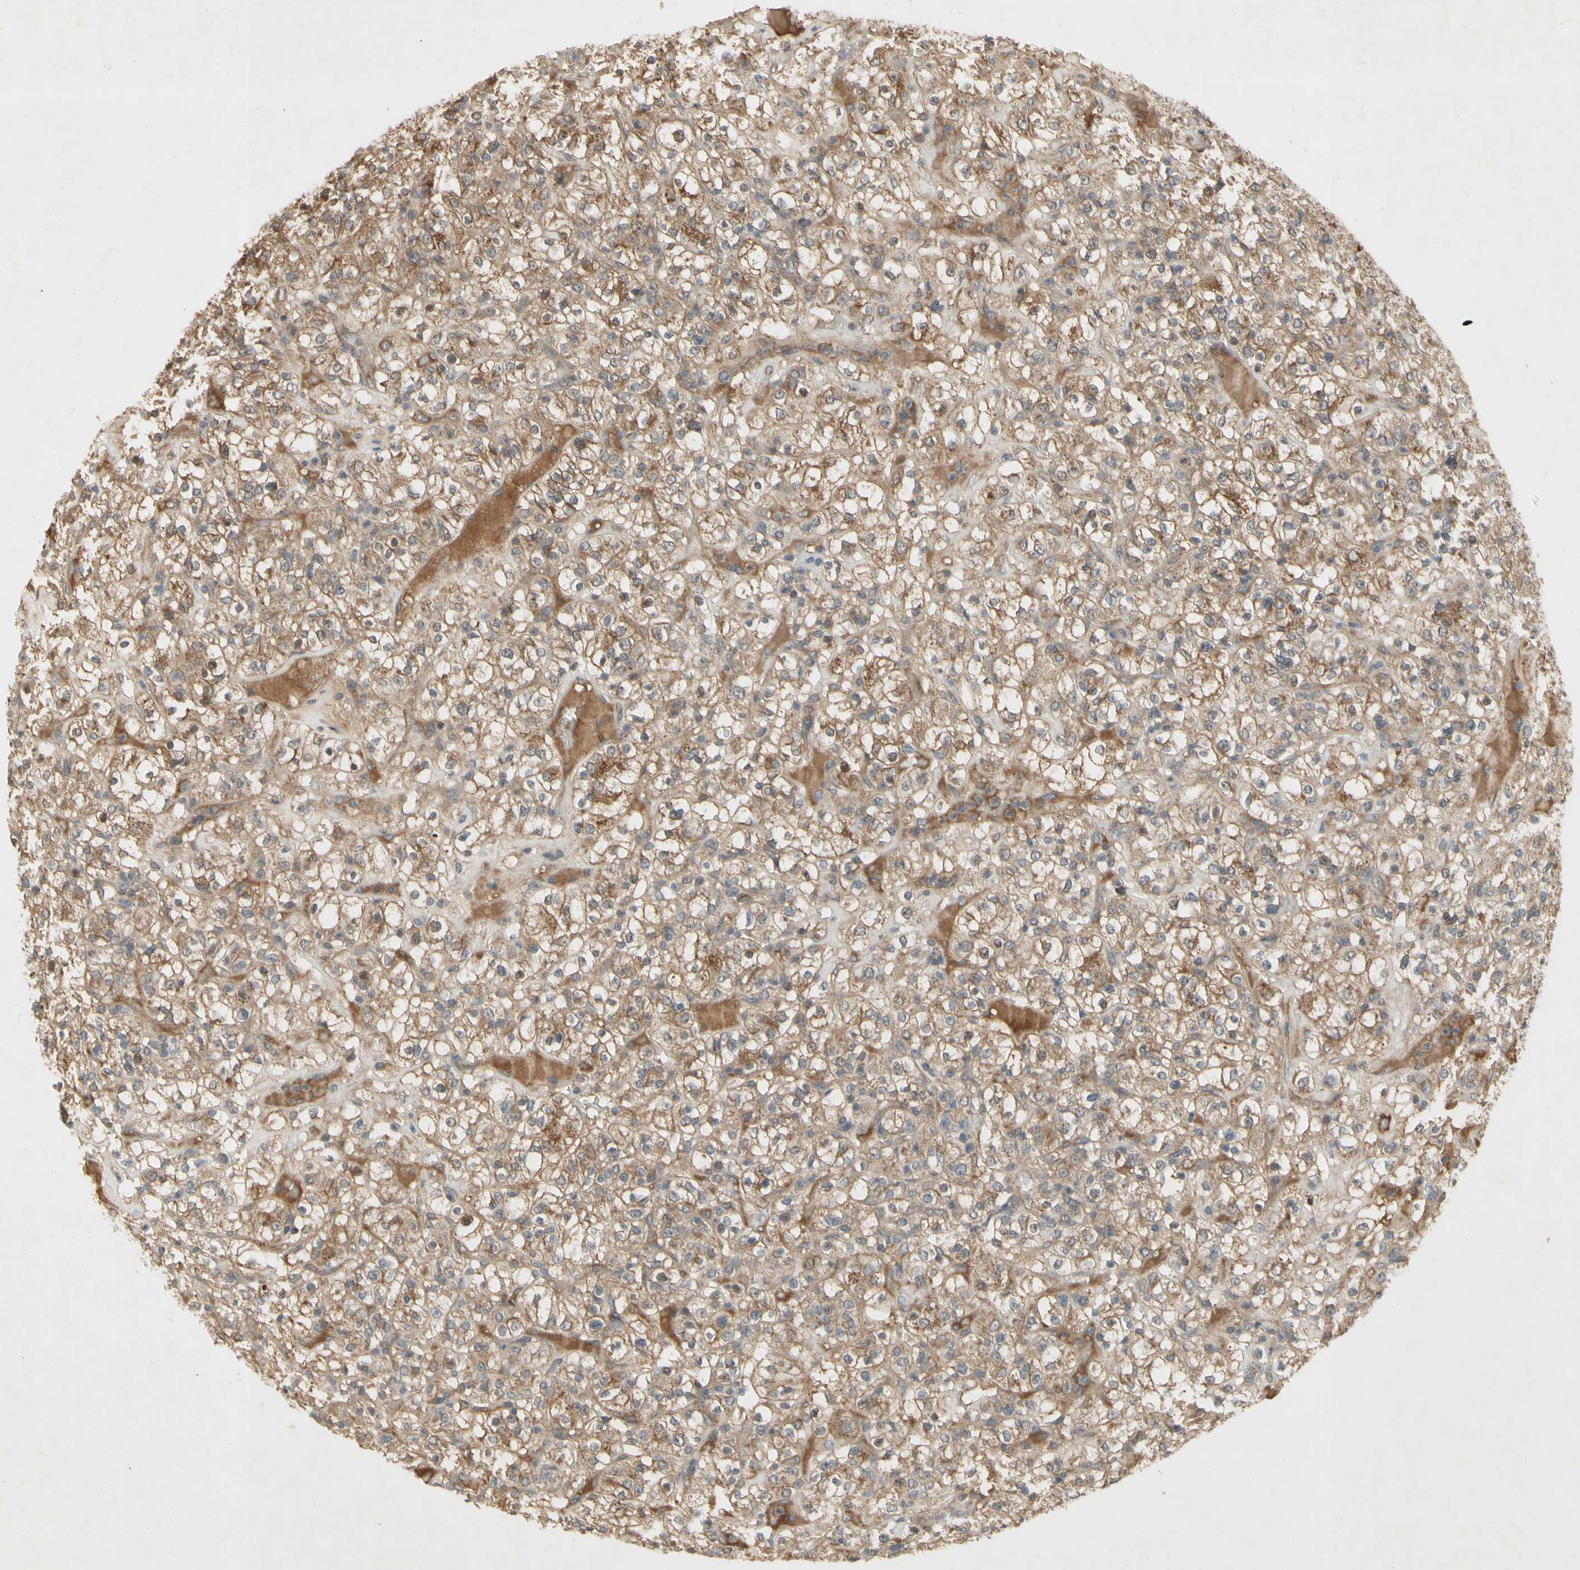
{"staining": {"intensity": "weak", "quantity": "25%-75%", "location": "cytoplasmic/membranous"}, "tissue": "renal cancer", "cell_type": "Tumor cells", "image_type": "cancer", "snomed": [{"axis": "morphology", "description": "Normal tissue, NOS"}, {"axis": "morphology", "description": "Adenocarcinoma, NOS"}, {"axis": "topography", "description": "Kidney"}], "caption": "A low amount of weak cytoplasmic/membranous expression is identified in about 25%-75% of tumor cells in renal cancer tissue.", "gene": "NRG4", "patient": {"sex": "female", "age": 72}}